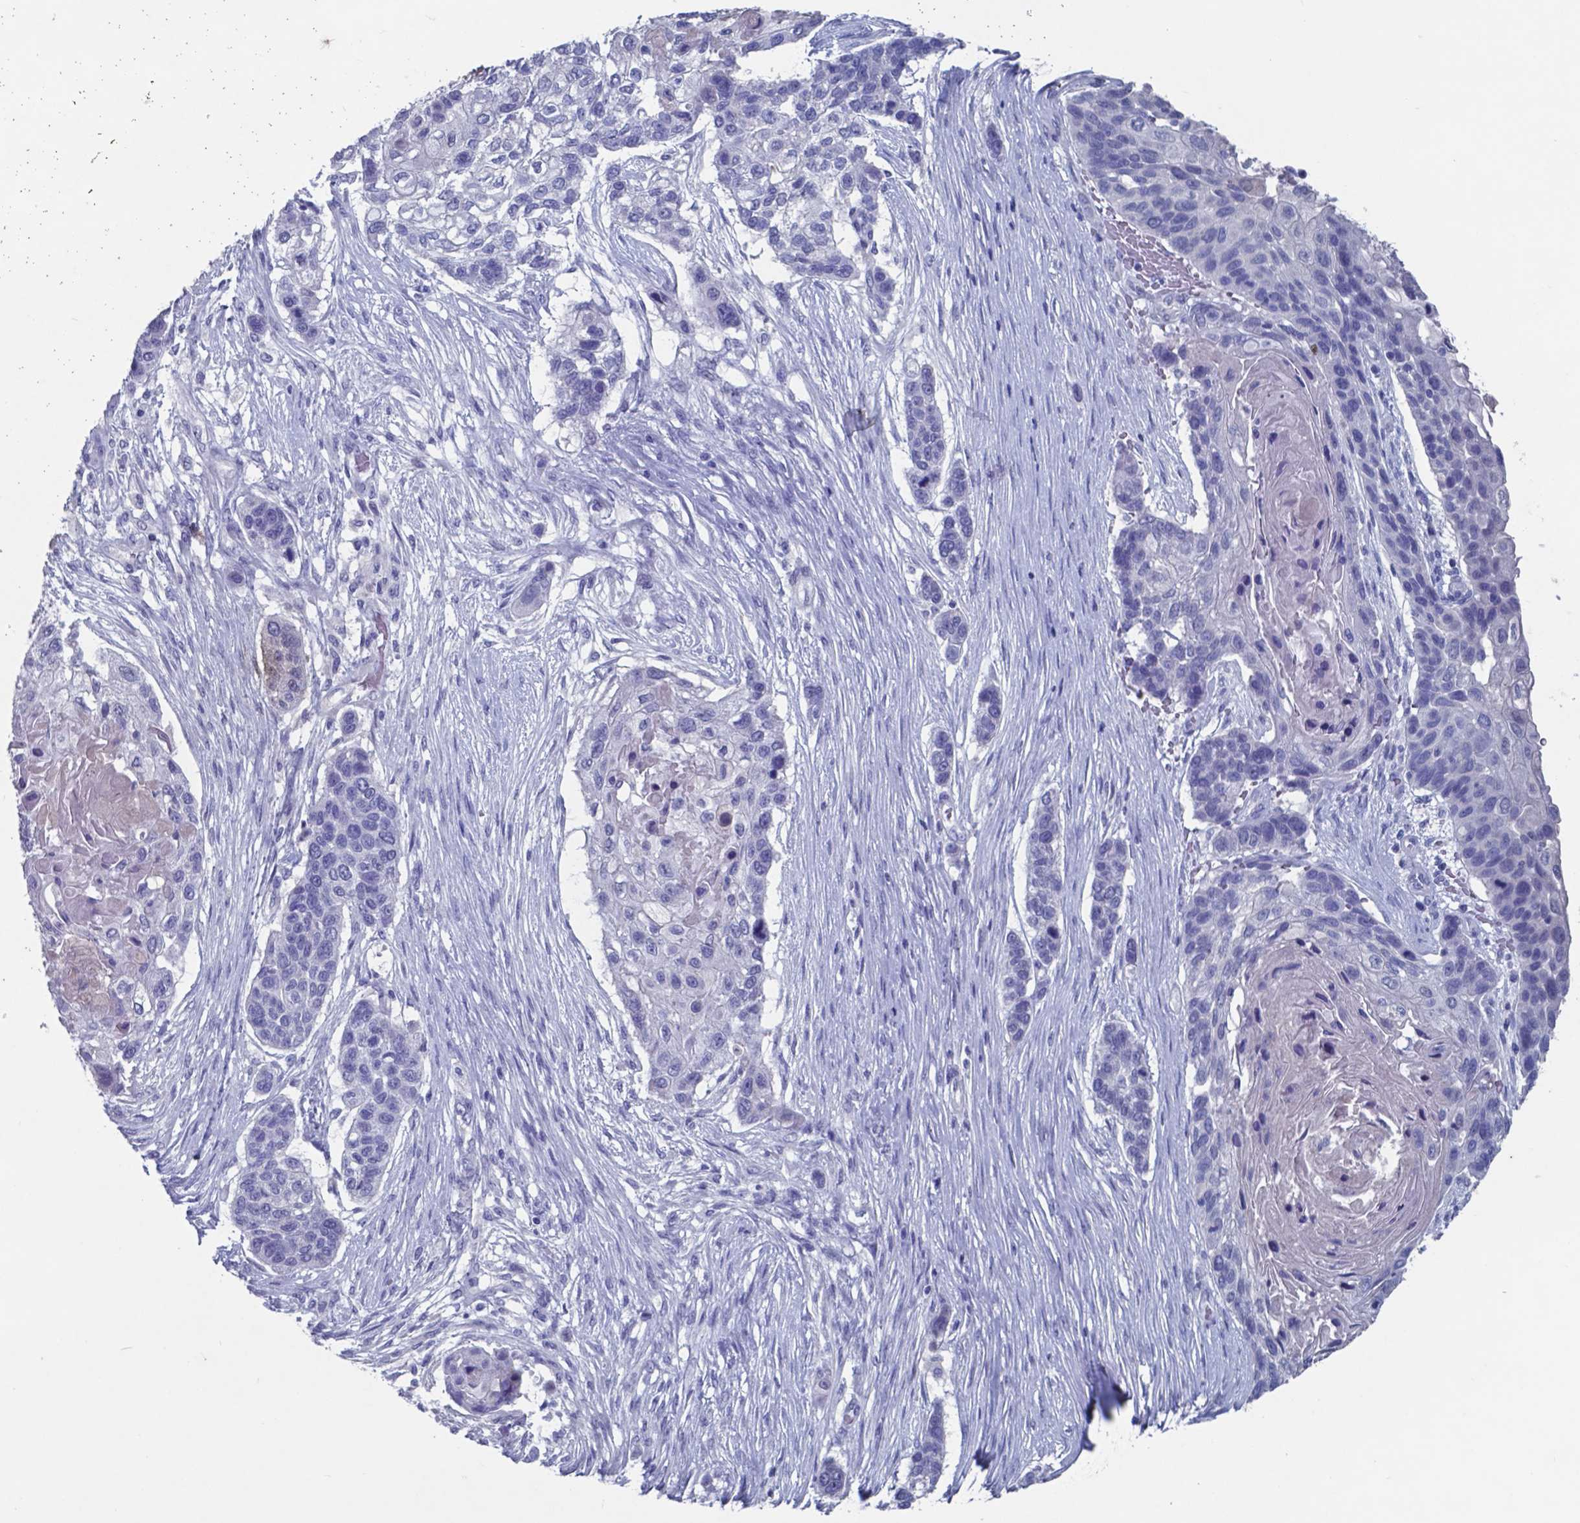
{"staining": {"intensity": "negative", "quantity": "none", "location": "none"}, "tissue": "lung cancer", "cell_type": "Tumor cells", "image_type": "cancer", "snomed": [{"axis": "morphology", "description": "Squamous cell carcinoma, NOS"}, {"axis": "topography", "description": "Lung"}], "caption": "Human lung cancer (squamous cell carcinoma) stained for a protein using IHC reveals no expression in tumor cells.", "gene": "TTR", "patient": {"sex": "male", "age": 69}}